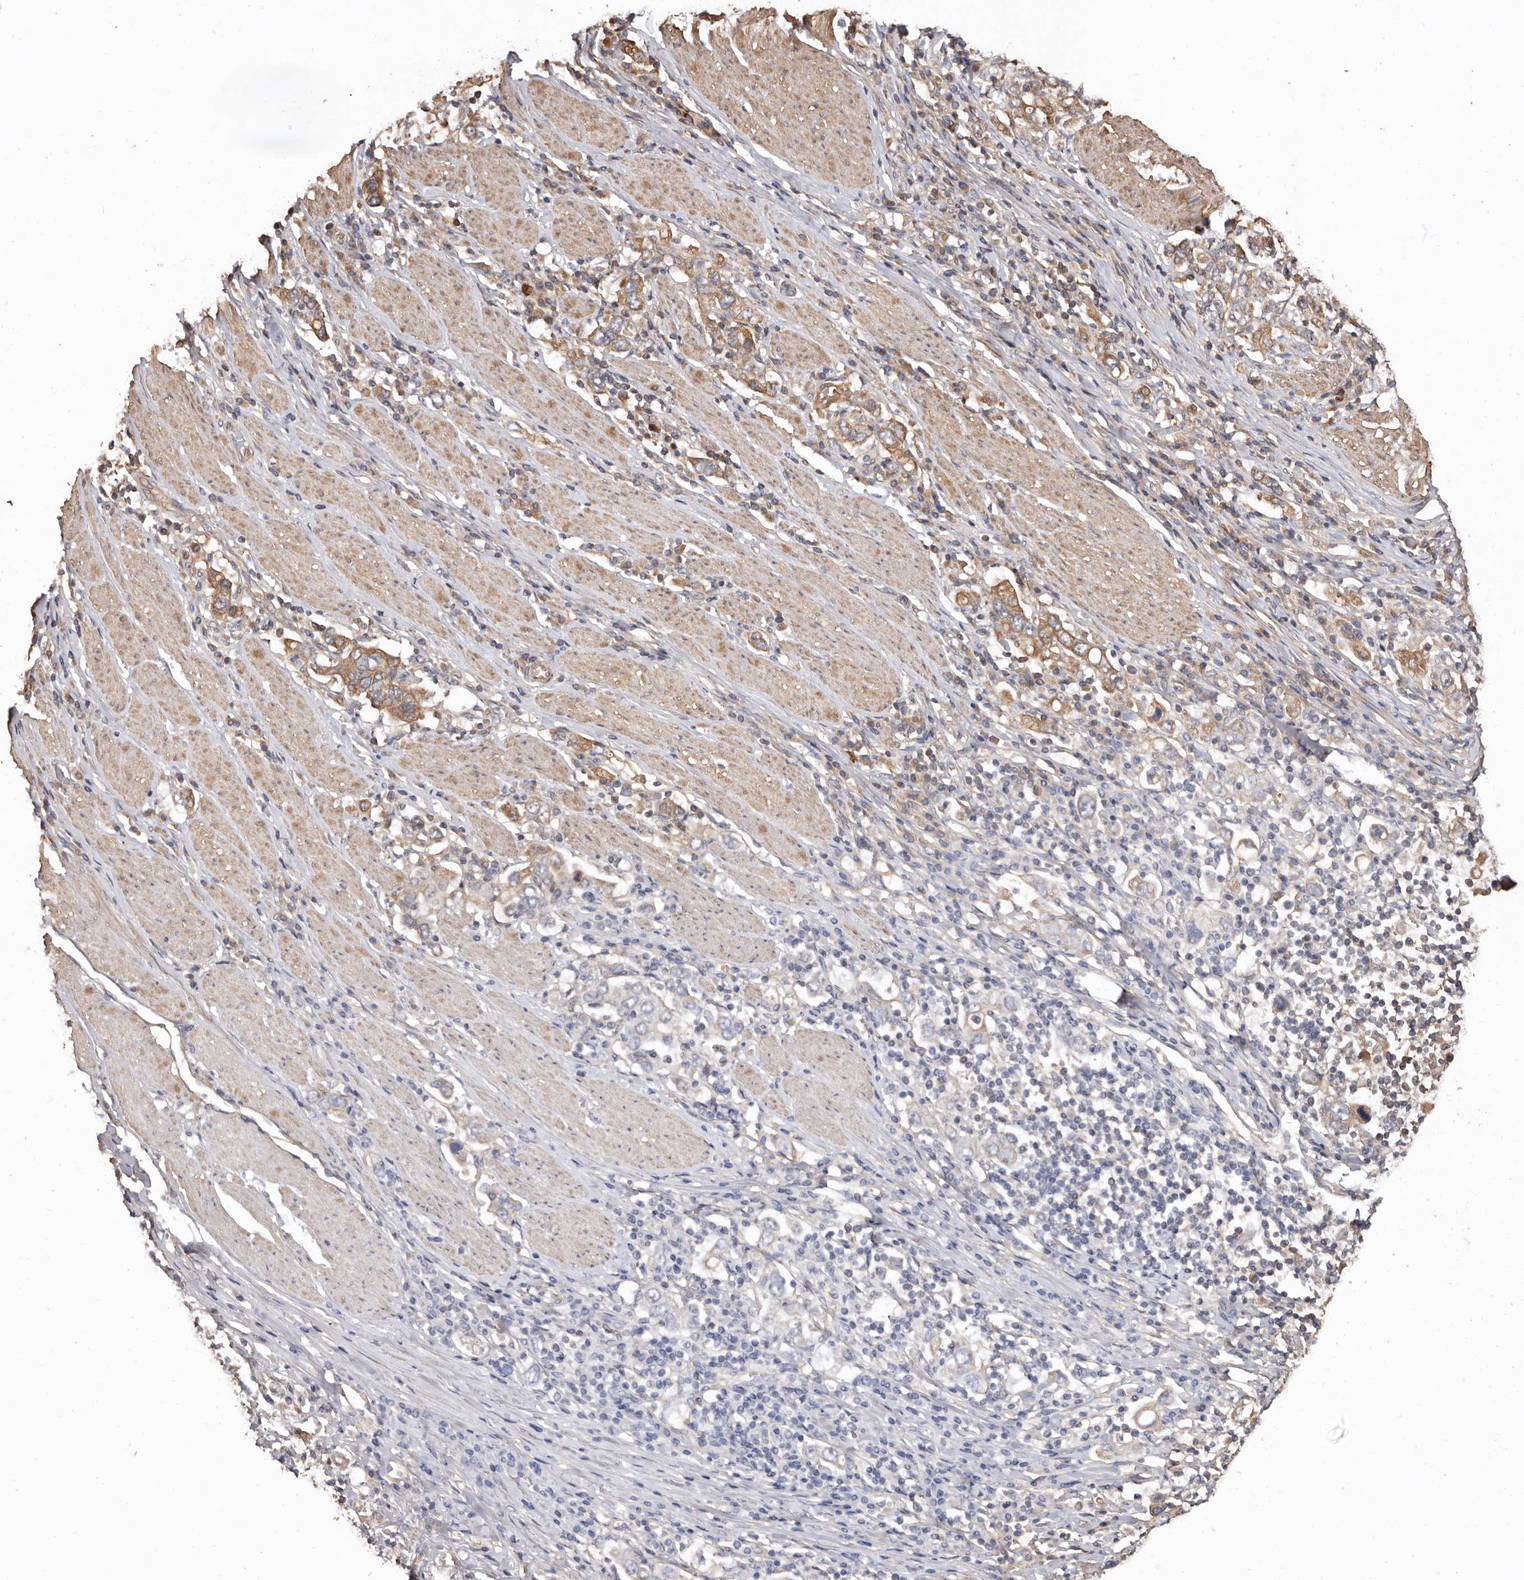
{"staining": {"intensity": "moderate", "quantity": "25%-75%", "location": "cytoplasmic/membranous"}, "tissue": "stomach cancer", "cell_type": "Tumor cells", "image_type": "cancer", "snomed": [{"axis": "morphology", "description": "Adenocarcinoma, NOS"}, {"axis": "topography", "description": "Stomach, upper"}], "caption": "Immunohistochemical staining of stomach cancer demonstrates moderate cytoplasmic/membranous protein positivity in approximately 25%-75% of tumor cells.", "gene": "COQ8B", "patient": {"sex": "male", "age": 62}}